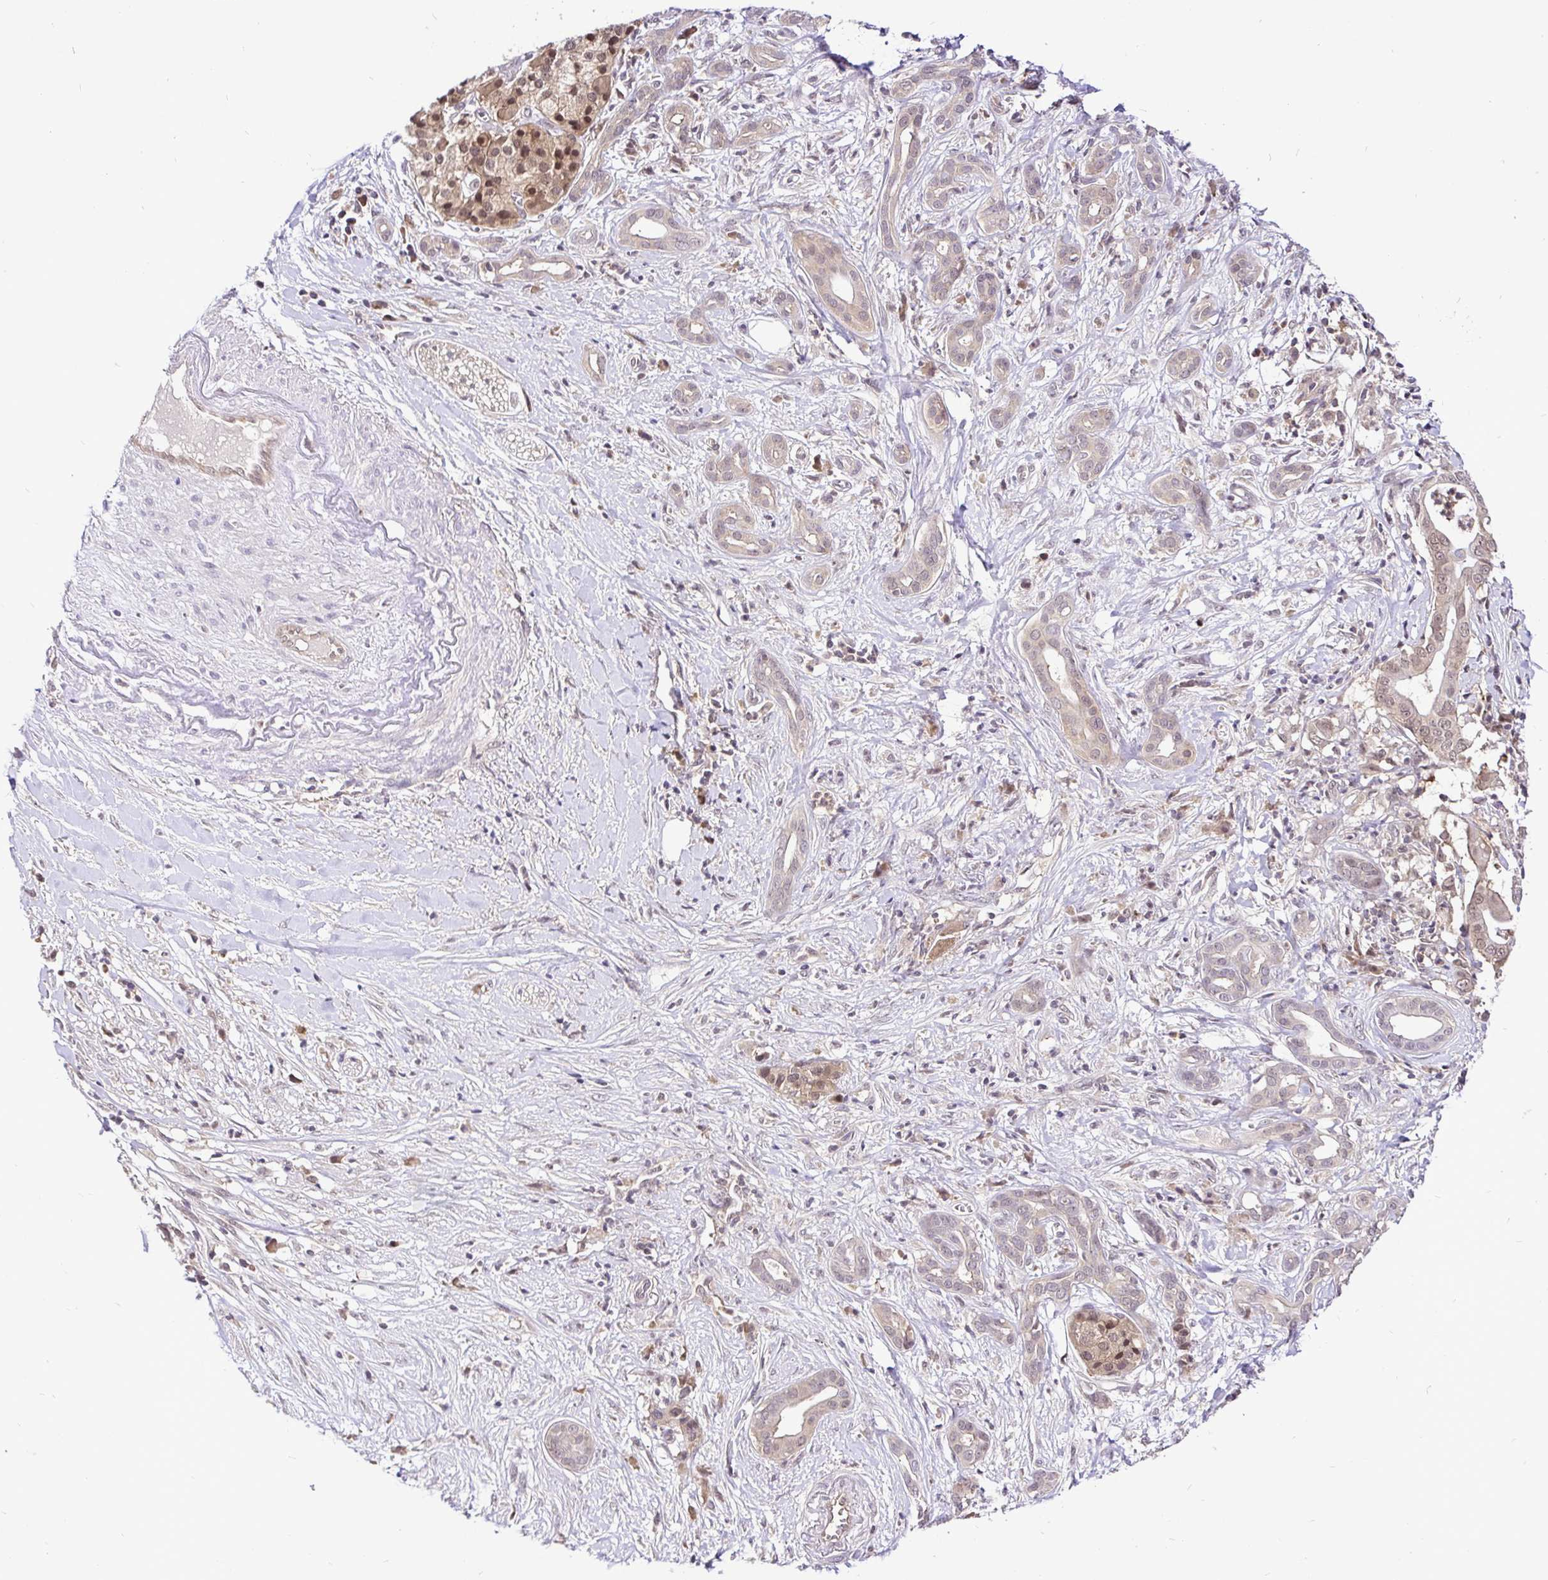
{"staining": {"intensity": "moderate", "quantity": "25%-75%", "location": "cytoplasmic/membranous,nuclear"}, "tissue": "pancreatic cancer", "cell_type": "Tumor cells", "image_type": "cancer", "snomed": [{"axis": "morphology", "description": "Adenocarcinoma, NOS"}, {"axis": "topography", "description": "Pancreas"}], "caption": "Pancreatic adenocarcinoma tissue shows moderate cytoplasmic/membranous and nuclear staining in approximately 25%-75% of tumor cells The protein is stained brown, and the nuclei are stained in blue (DAB (3,3'-diaminobenzidine) IHC with brightfield microscopy, high magnification).", "gene": "UBE2M", "patient": {"sex": "male", "age": 61}}